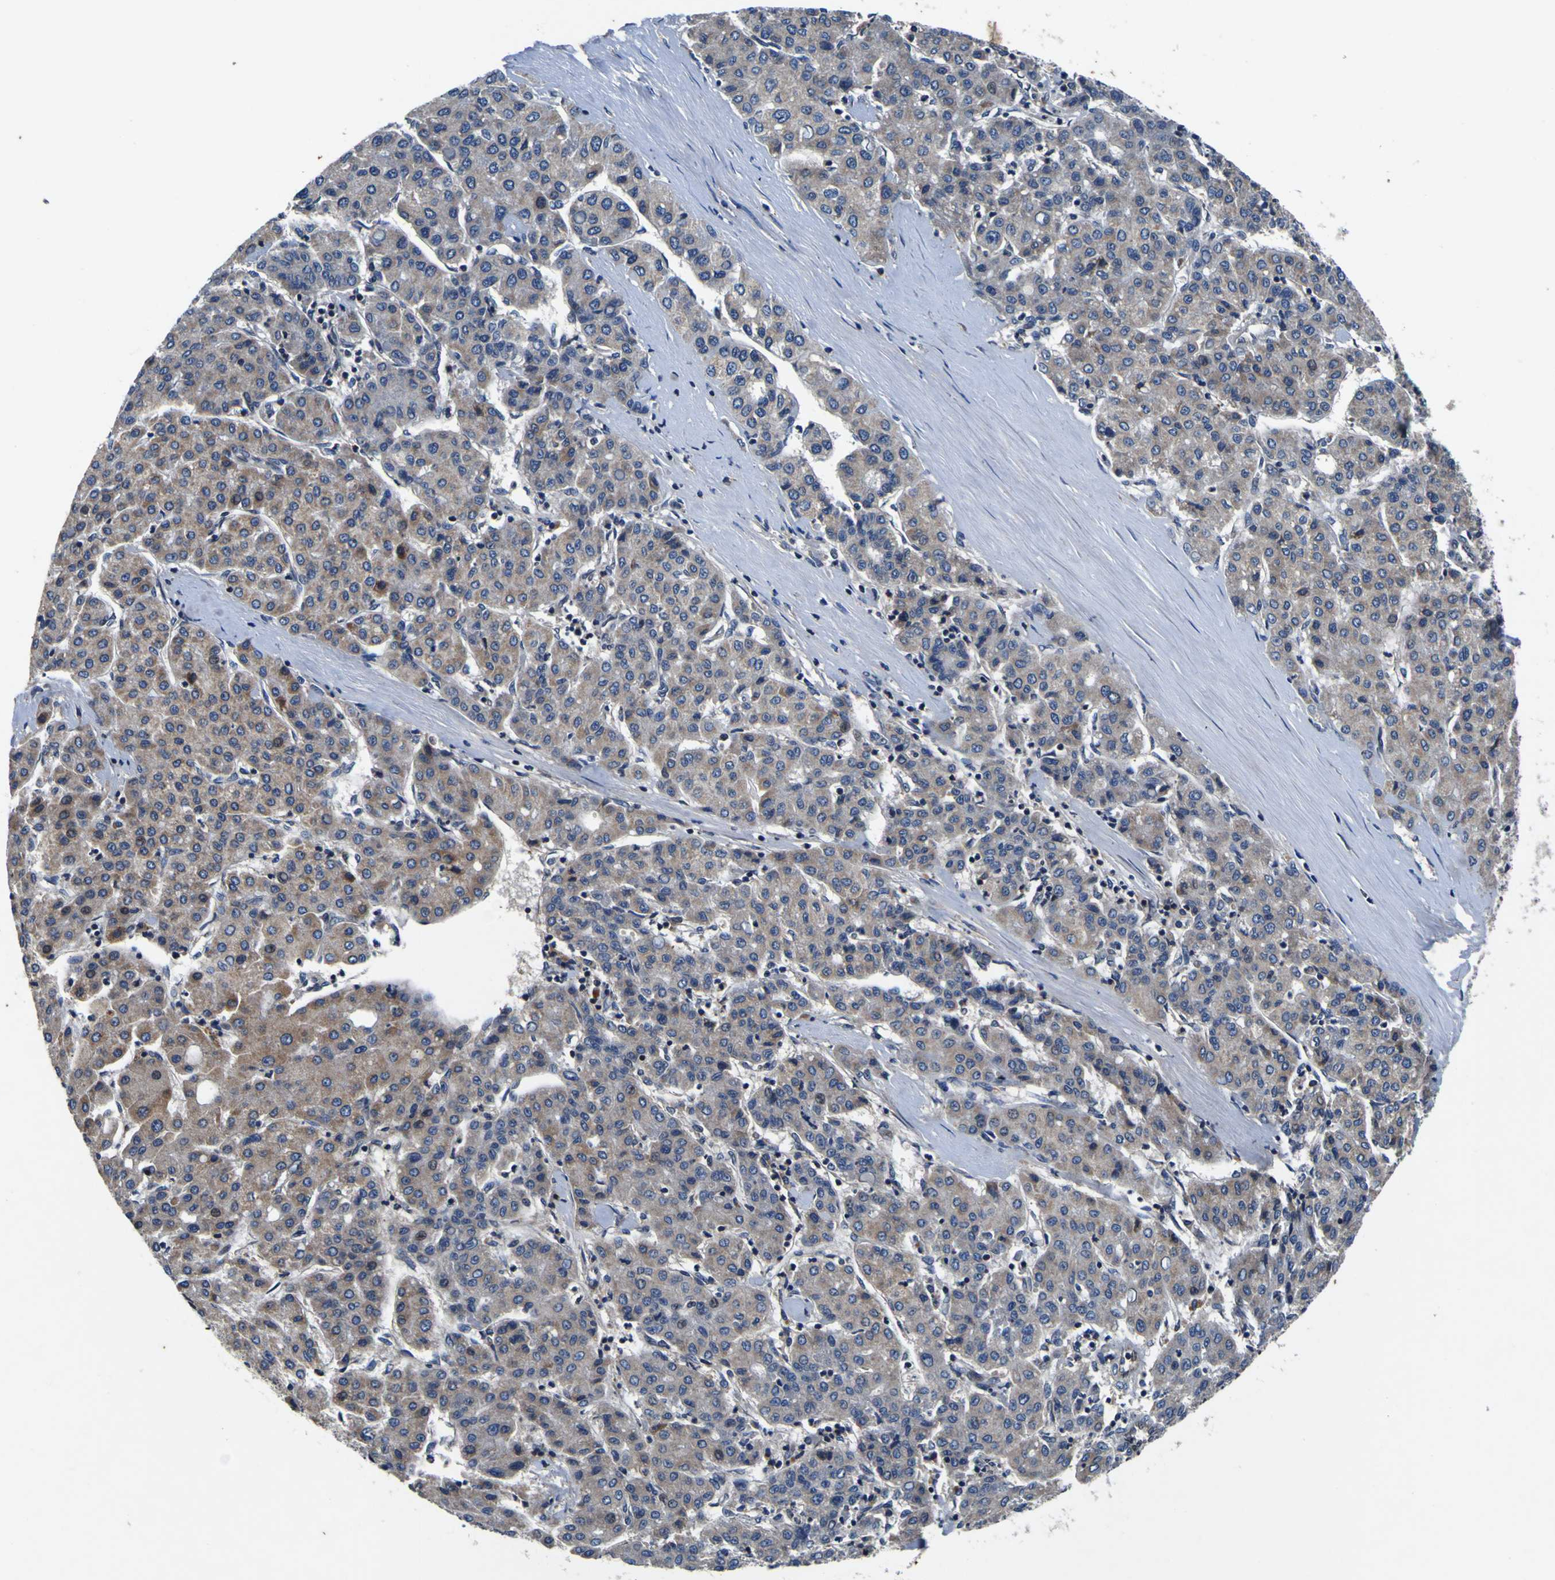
{"staining": {"intensity": "weak", "quantity": "<25%", "location": "cytoplasmic/membranous"}, "tissue": "liver cancer", "cell_type": "Tumor cells", "image_type": "cancer", "snomed": [{"axis": "morphology", "description": "Carcinoma, Hepatocellular, NOS"}, {"axis": "topography", "description": "Liver"}], "caption": "DAB immunohistochemical staining of human liver cancer (hepatocellular carcinoma) demonstrates no significant staining in tumor cells. The staining was performed using DAB (3,3'-diaminobenzidine) to visualize the protein expression in brown, while the nuclei were stained in blue with hematoxylin (Magnification: 20x).", "gene": "EPHB4", "patient": {"sex": "male", "age": 65}}